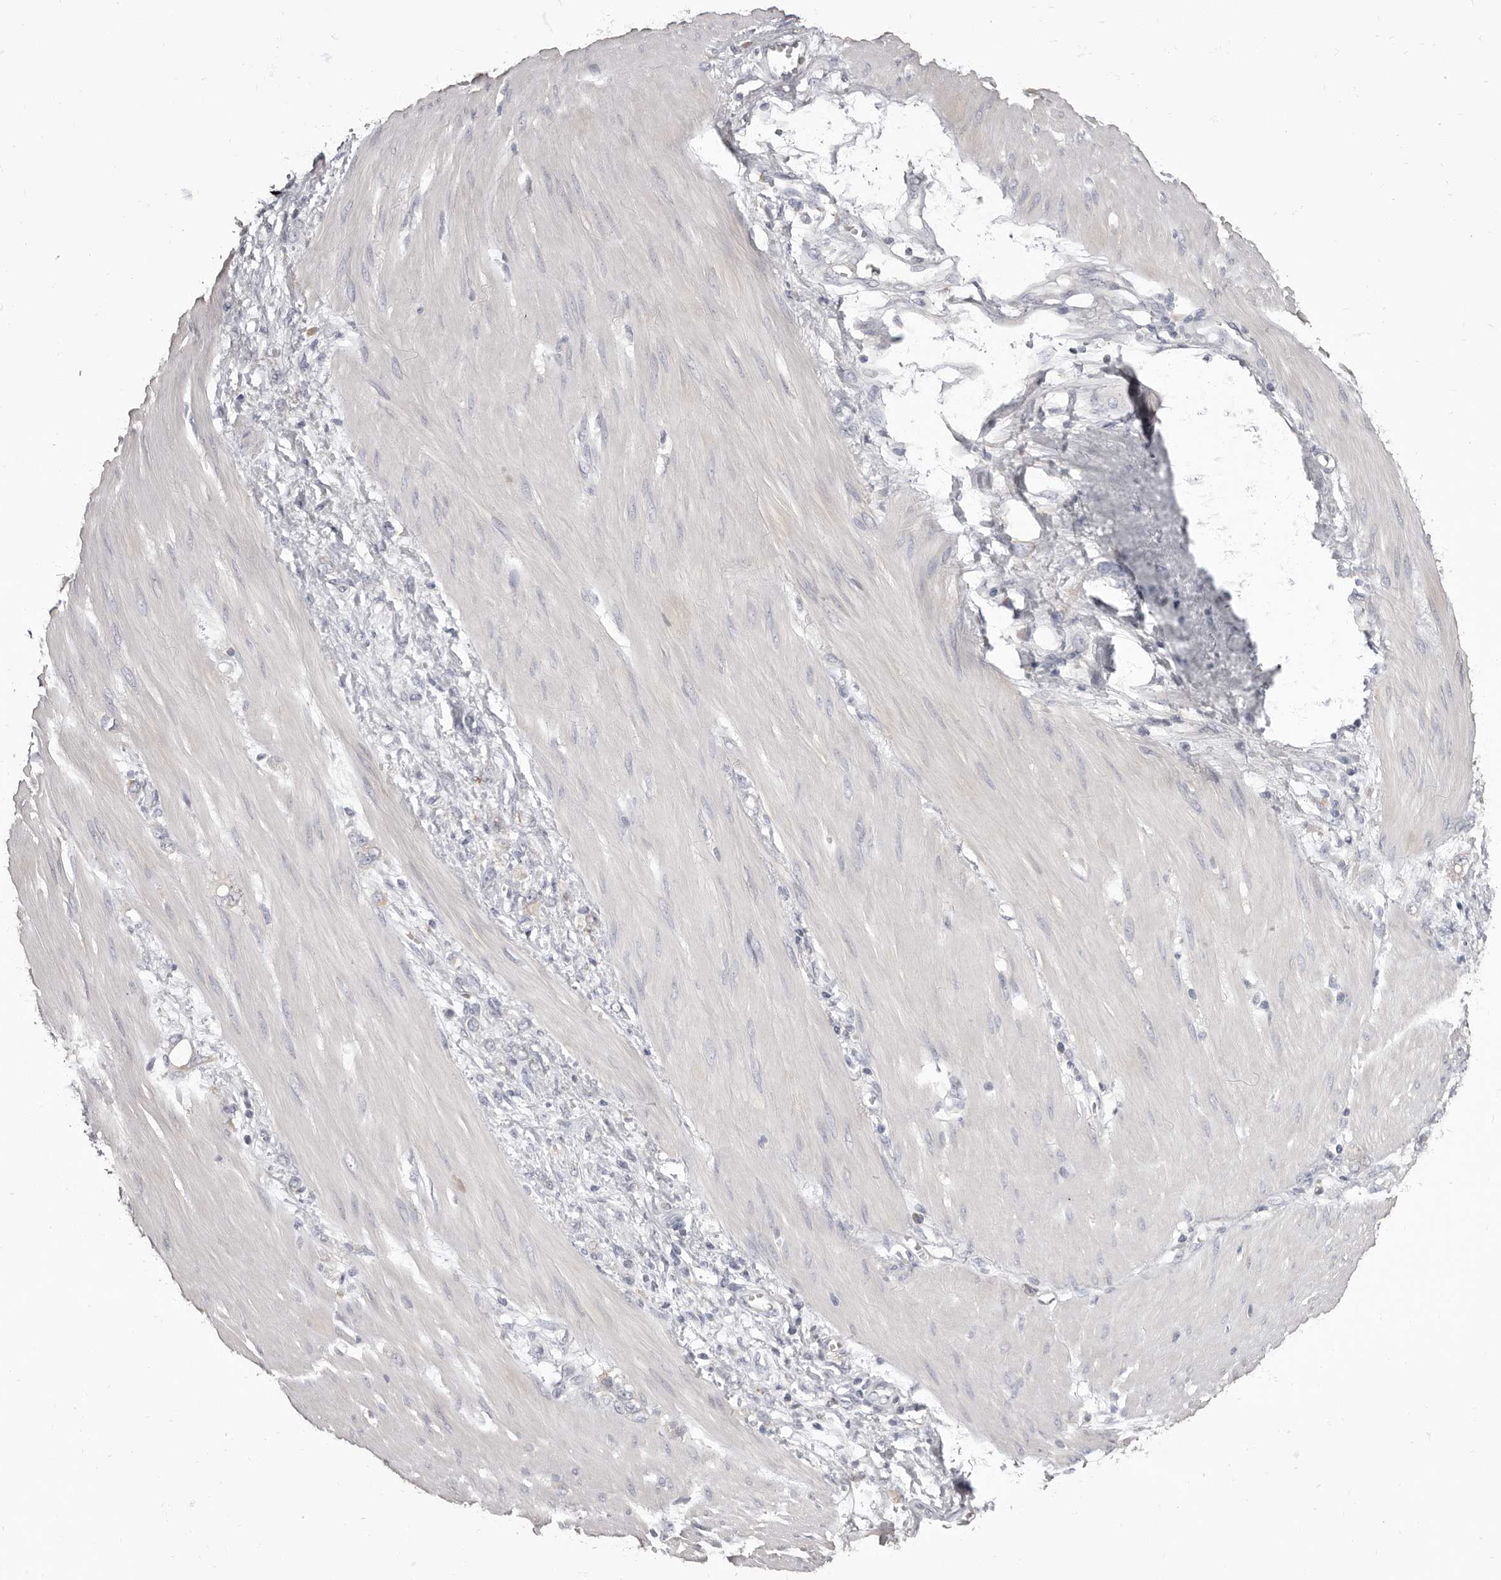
{"staining": {"intensity": "negative", "quantity": "none", "location": "none"}, "tissue": "stomach cancer", "cell_type": "Tumor cells", "image_type": "cancer", "snomed": [{"axis": "morphology", "description": "Adenocarcinoma, NOS"}, {"axis": "topography", "description": "Stomach"}], "caption": "Human stomach adenocarcinoma stained for a protein using IHC exhibits no staining in tumor cells.", "gene": "APEH", "patient": {"sex": "female", "age": 76}}